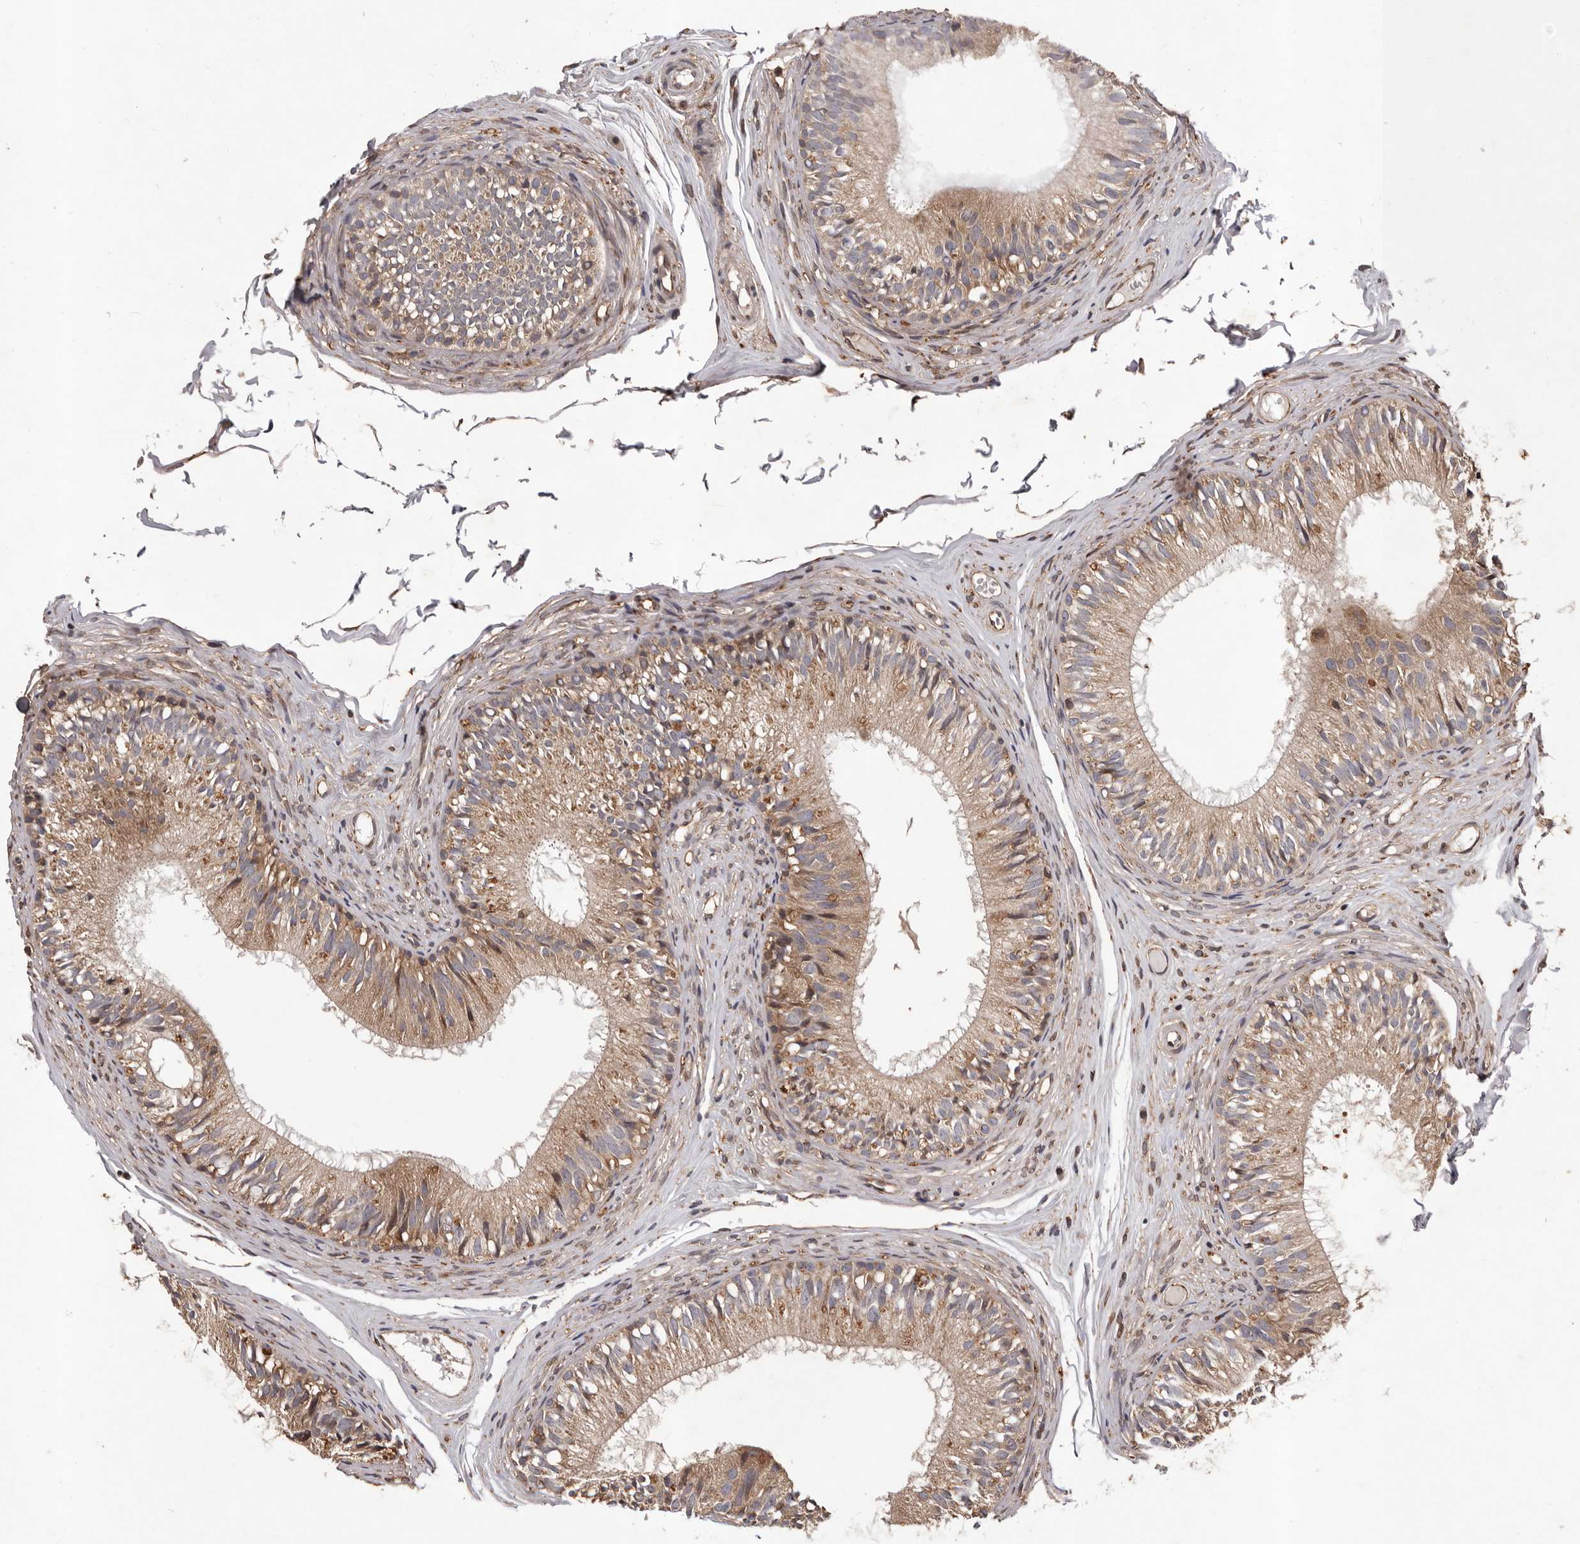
{"staining": {"intensity": "moderate", "quantity": ">75%", "location": "cytoplasmic/membranous"}, "tissue": "epididymis", "cell_type": "Glandular cells", "image_type": "normal", "snomed": [{"axis": "morphology", "description": "Normal tissue, NOS"}, {"axis": "morphology", "description": "Seminoma in situ"}, {"axis": "topography", "description": "Testis"}, {"axis": "topography", "description": "Epididymis"}], "caption": "Brown immunohistochemical staining in benign epididymis reveals moderate cytoplasmic/membranous staining in about >75% of glandular cells. The protein of interest is stained brown, and the nuclei are stained in blue (DAB IHC with brightfield microscopy, high magnification).", "gene": "GADD45B", "patient": {"sex": "male", "age": 28}}